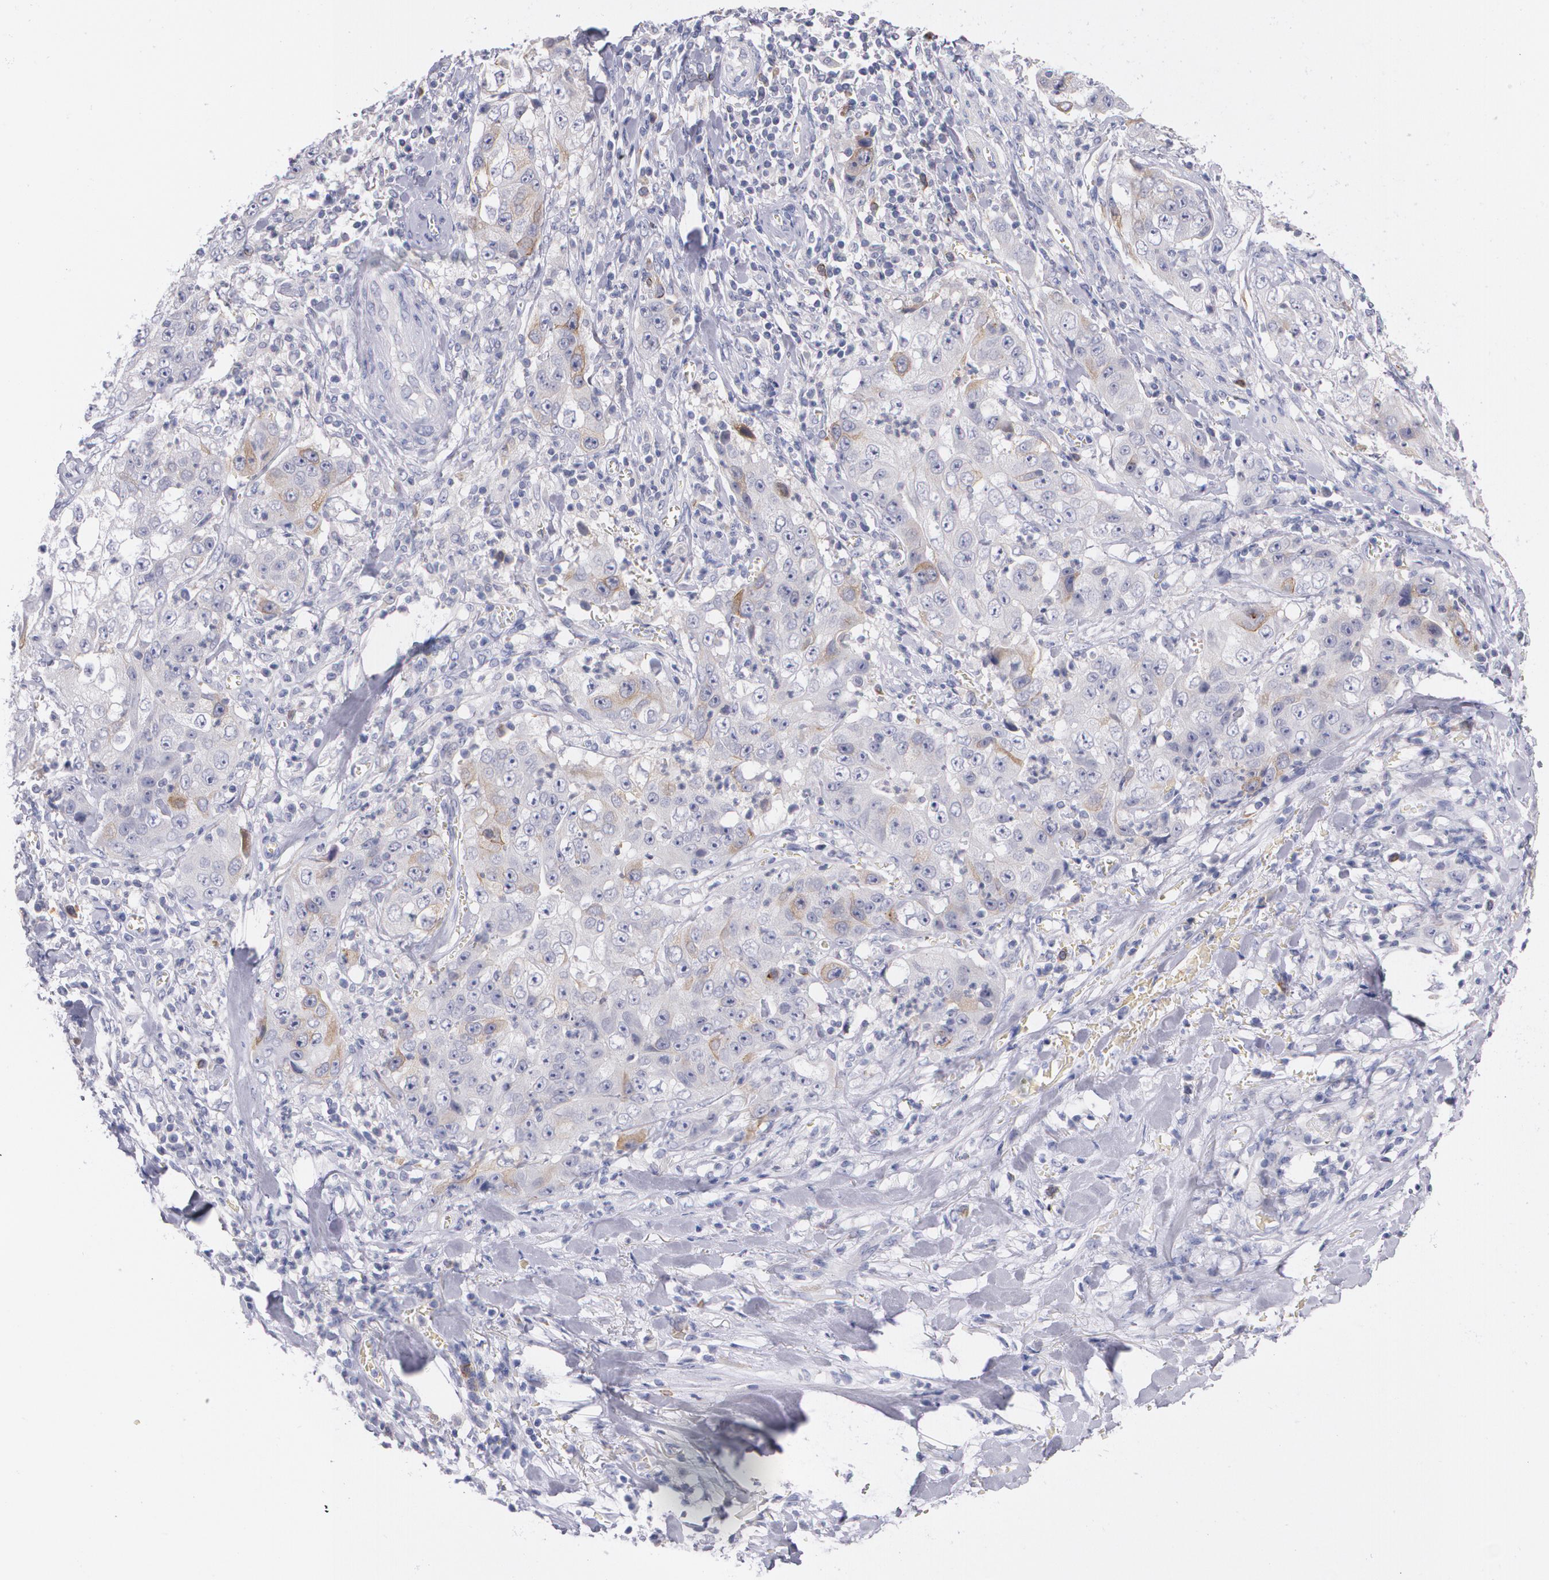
{"staining": {"intensity": "weak", "quantity": "<25%", "location": "cytoplasmic/membranous"}, "tissue": "lung cancer", "cell_type": "Tumor cells", "image_type": "cancer", "snomed": [{"axis": "morphology", "description": "Squamous cell carcinoma, NOS"}, {"axis": "topography", "description": "Lung"}], "caption": "Immunohistochemistry (IHC) image of neoplastic tissue: lung cancer (squamous cell carcinoma) stained with DAB (3,3'-diaminobenzidine) exhibits no significant protein expression in tumor cells. The staining is performed using DAB brown chromogen with nuclei counter-stained in using hematoxylin.", "gene": "HMMR", "patient": {"sex": "male", "age": 64}}